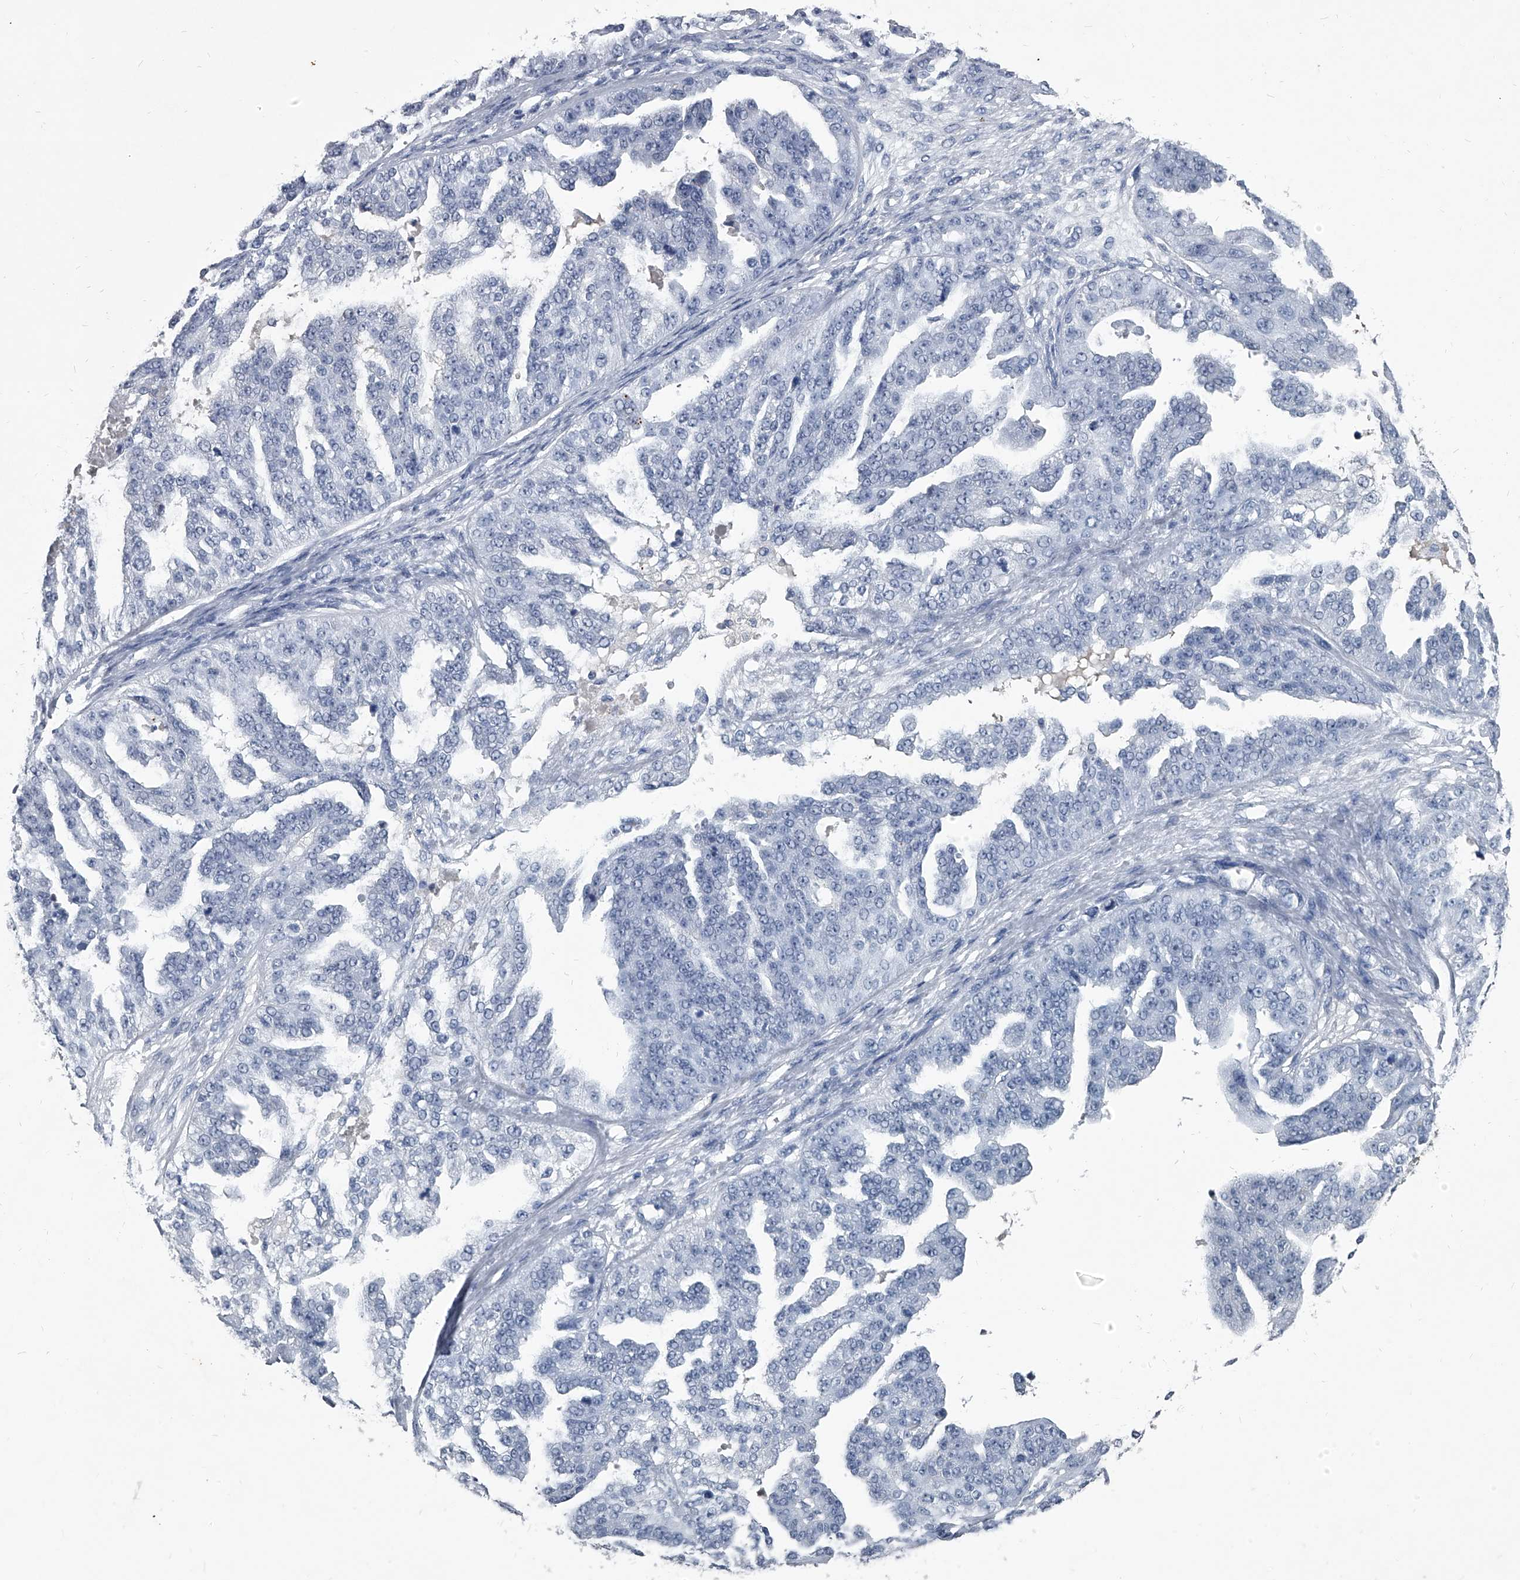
{"staining": {"intensity": "negative", "quantity": "none", "location": "none"}, "tissue": "ovarian cancer", "cell_type": "Tumor cells", "image_type": "cancer", "snomed": [{"axis": "morphology", "description": "Cystadenocarcinoma, serous, NOS"}, {"axis": "topography", "description": "Ovary"}], "caption": "The histopathology image exhibits no significant expression in tumor cells of ovarian cancer (serous cystadenocarcinoma). The staining was performed using DAB to visualize the protein expression in brown, while the nuclei were stained in blue with hematoxylin (Magnification: 20x).", "gene": "BCAS1", "patient": {"sex": "female", "age": 58}}